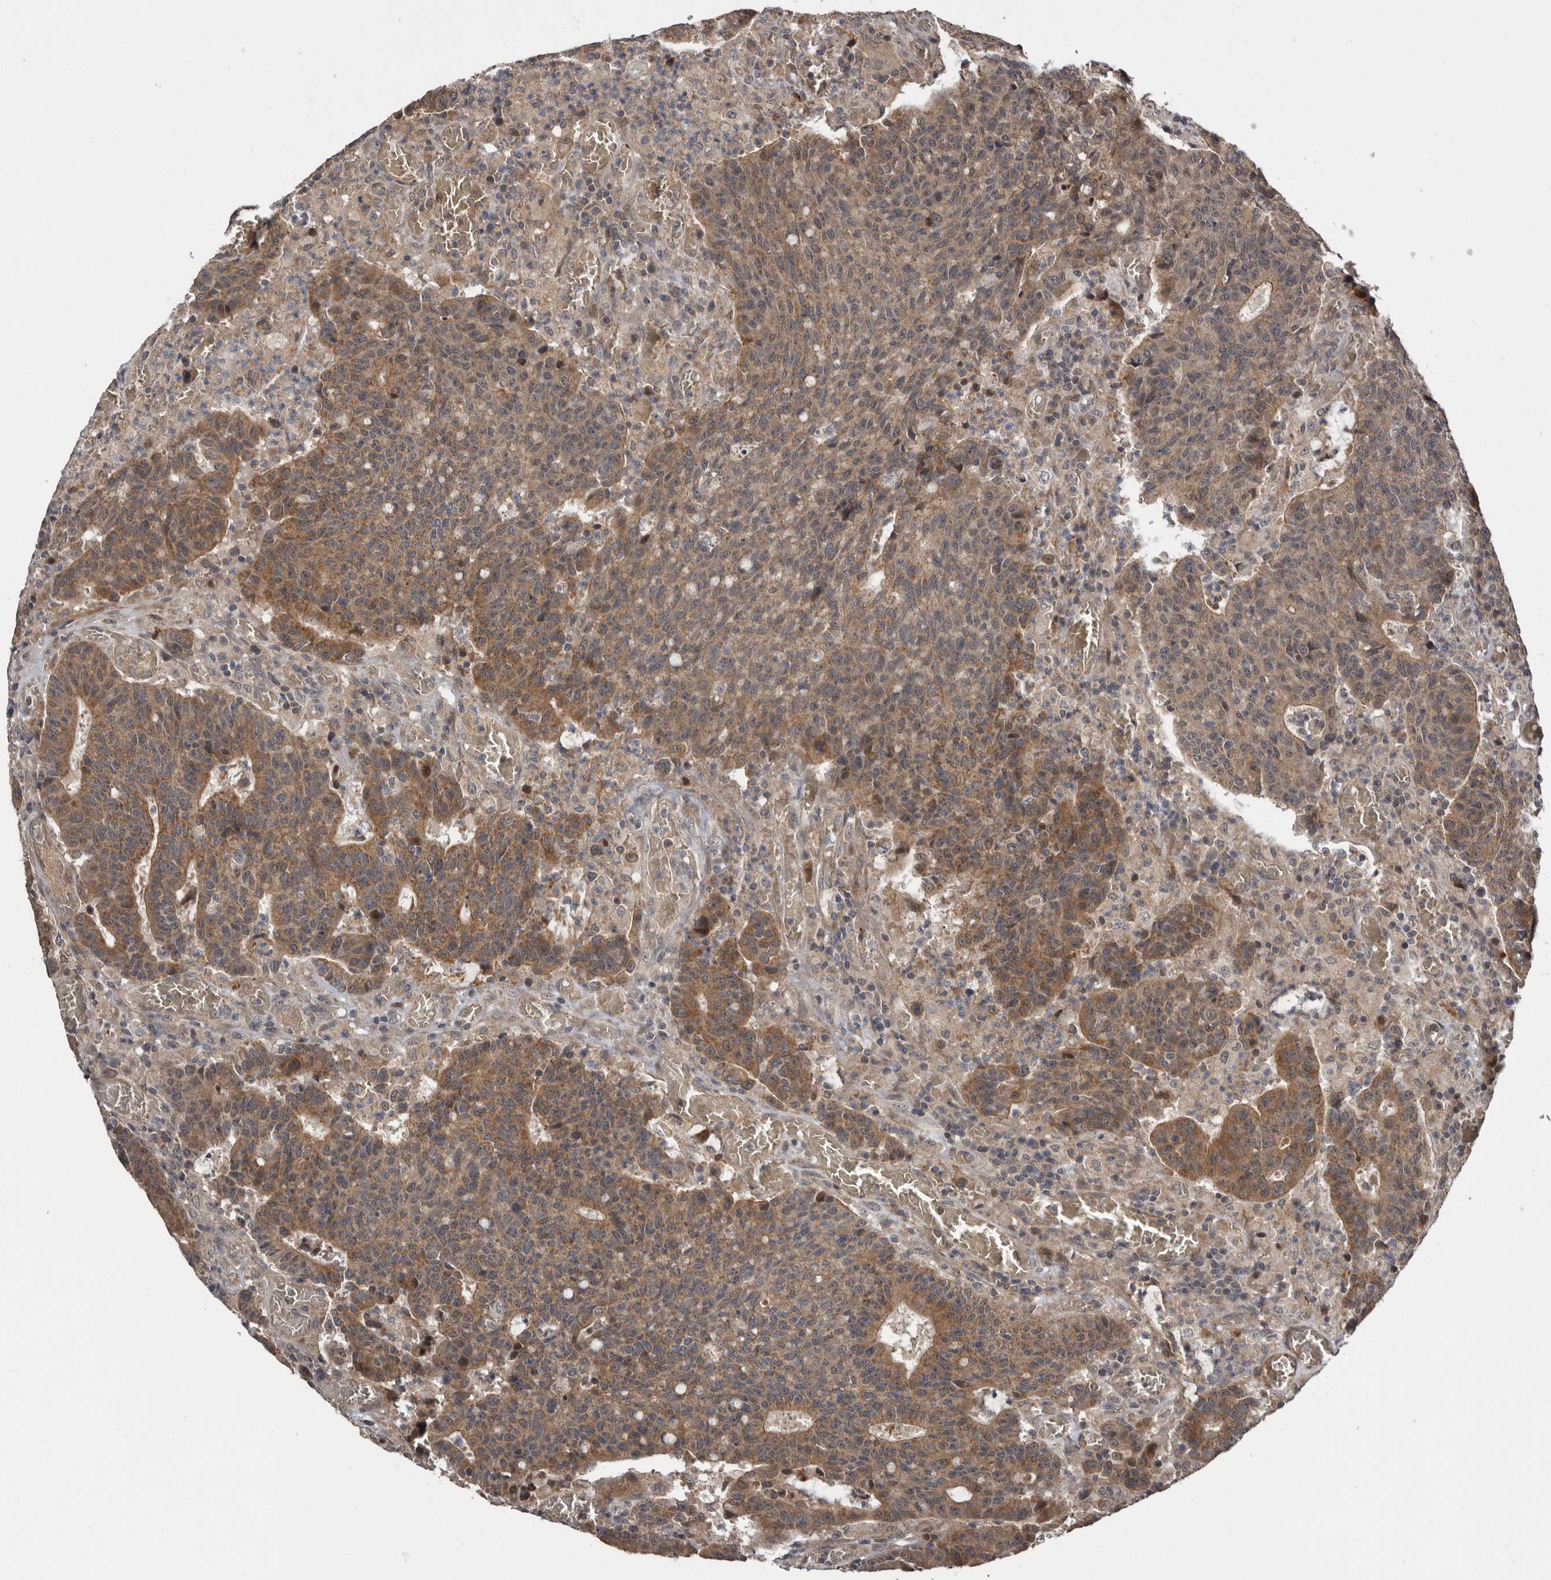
{"staining": {"intensity": "moderate", "quantity": ">75%", "location": "cytoplasmic/membranous"}, "tissue": "colorectal cancer", "cell_type": "Tumor cells", "image_type": "cancer", "snomed": [{"axis": "morphology", "description": "Adenocarcinoma, NOS"}, {"axis": "topography", "description": "Colon"}], "caption": "This micrograph reveals immunohistochemistry staining of human colorectal adenocarcinoma, with medium moderate cytoplasmic/membranous positivity in about >75% of tumor cells.", "gene": "FGFR4", "patient": {"sex": "female", "age": 75}}